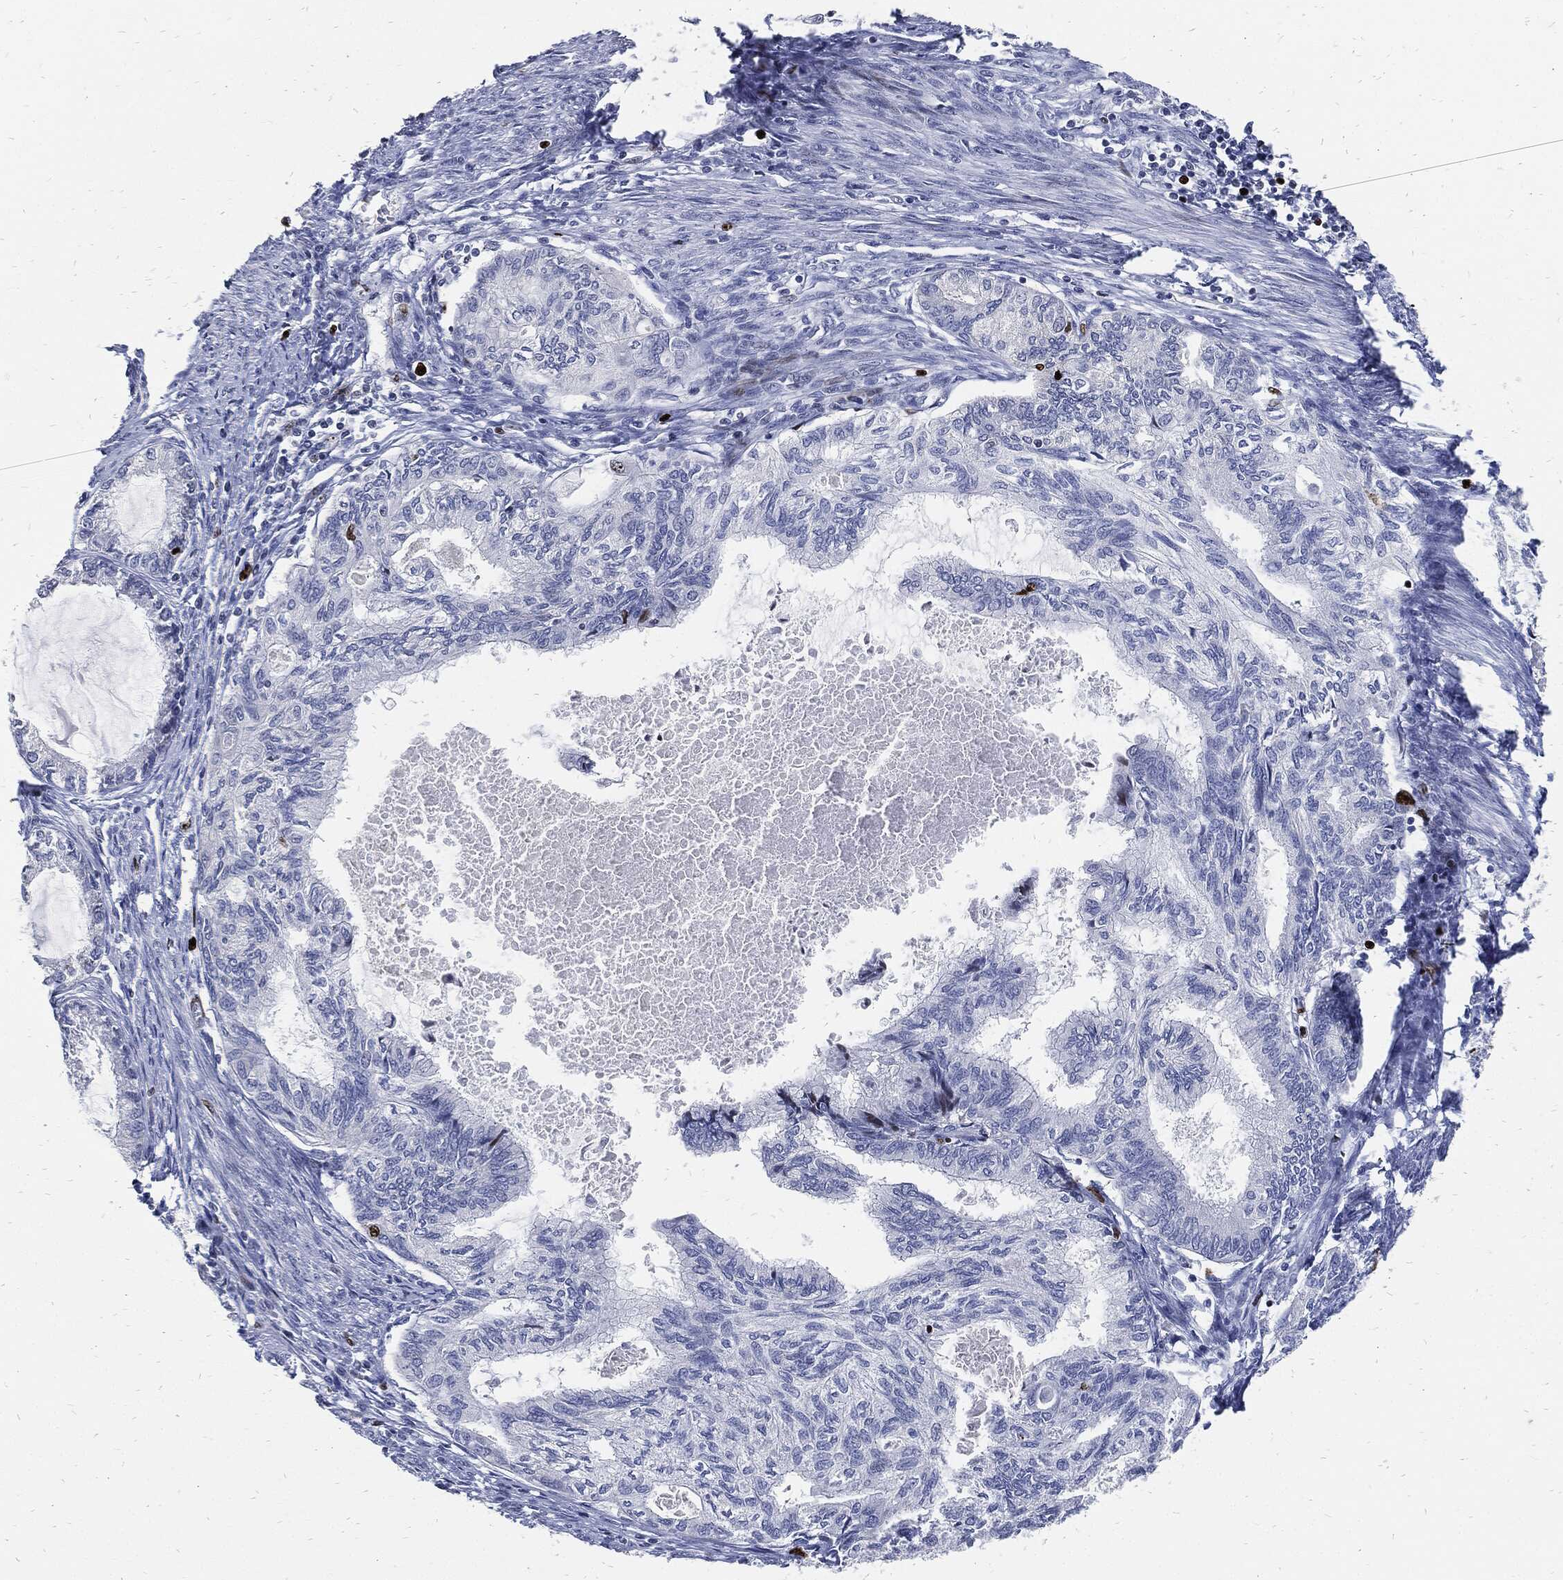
{"staining": {"intensity": "negative", "quantity": "none", "location": "none"}, "tissue": "endometrial cancer", "cell_type": "Tumor cells", "image_type": "cancer", "snomed": [{"axis": "morphology", "description": "Adenocarcinoma, NOS"}, {"axis": "topography", "description": "Endometrium"}], "caption": "Histopathology image shows no protein positivity in tumor cells of endometrial adenocarcinoma tissue. (Stains: DAB immunohistochemistry with hematoxylin counter stain, Microscopy: brightfield microscopy at high magnification).", "gene": "MKI67", "patient": {"sex": "female", "age": 86}}